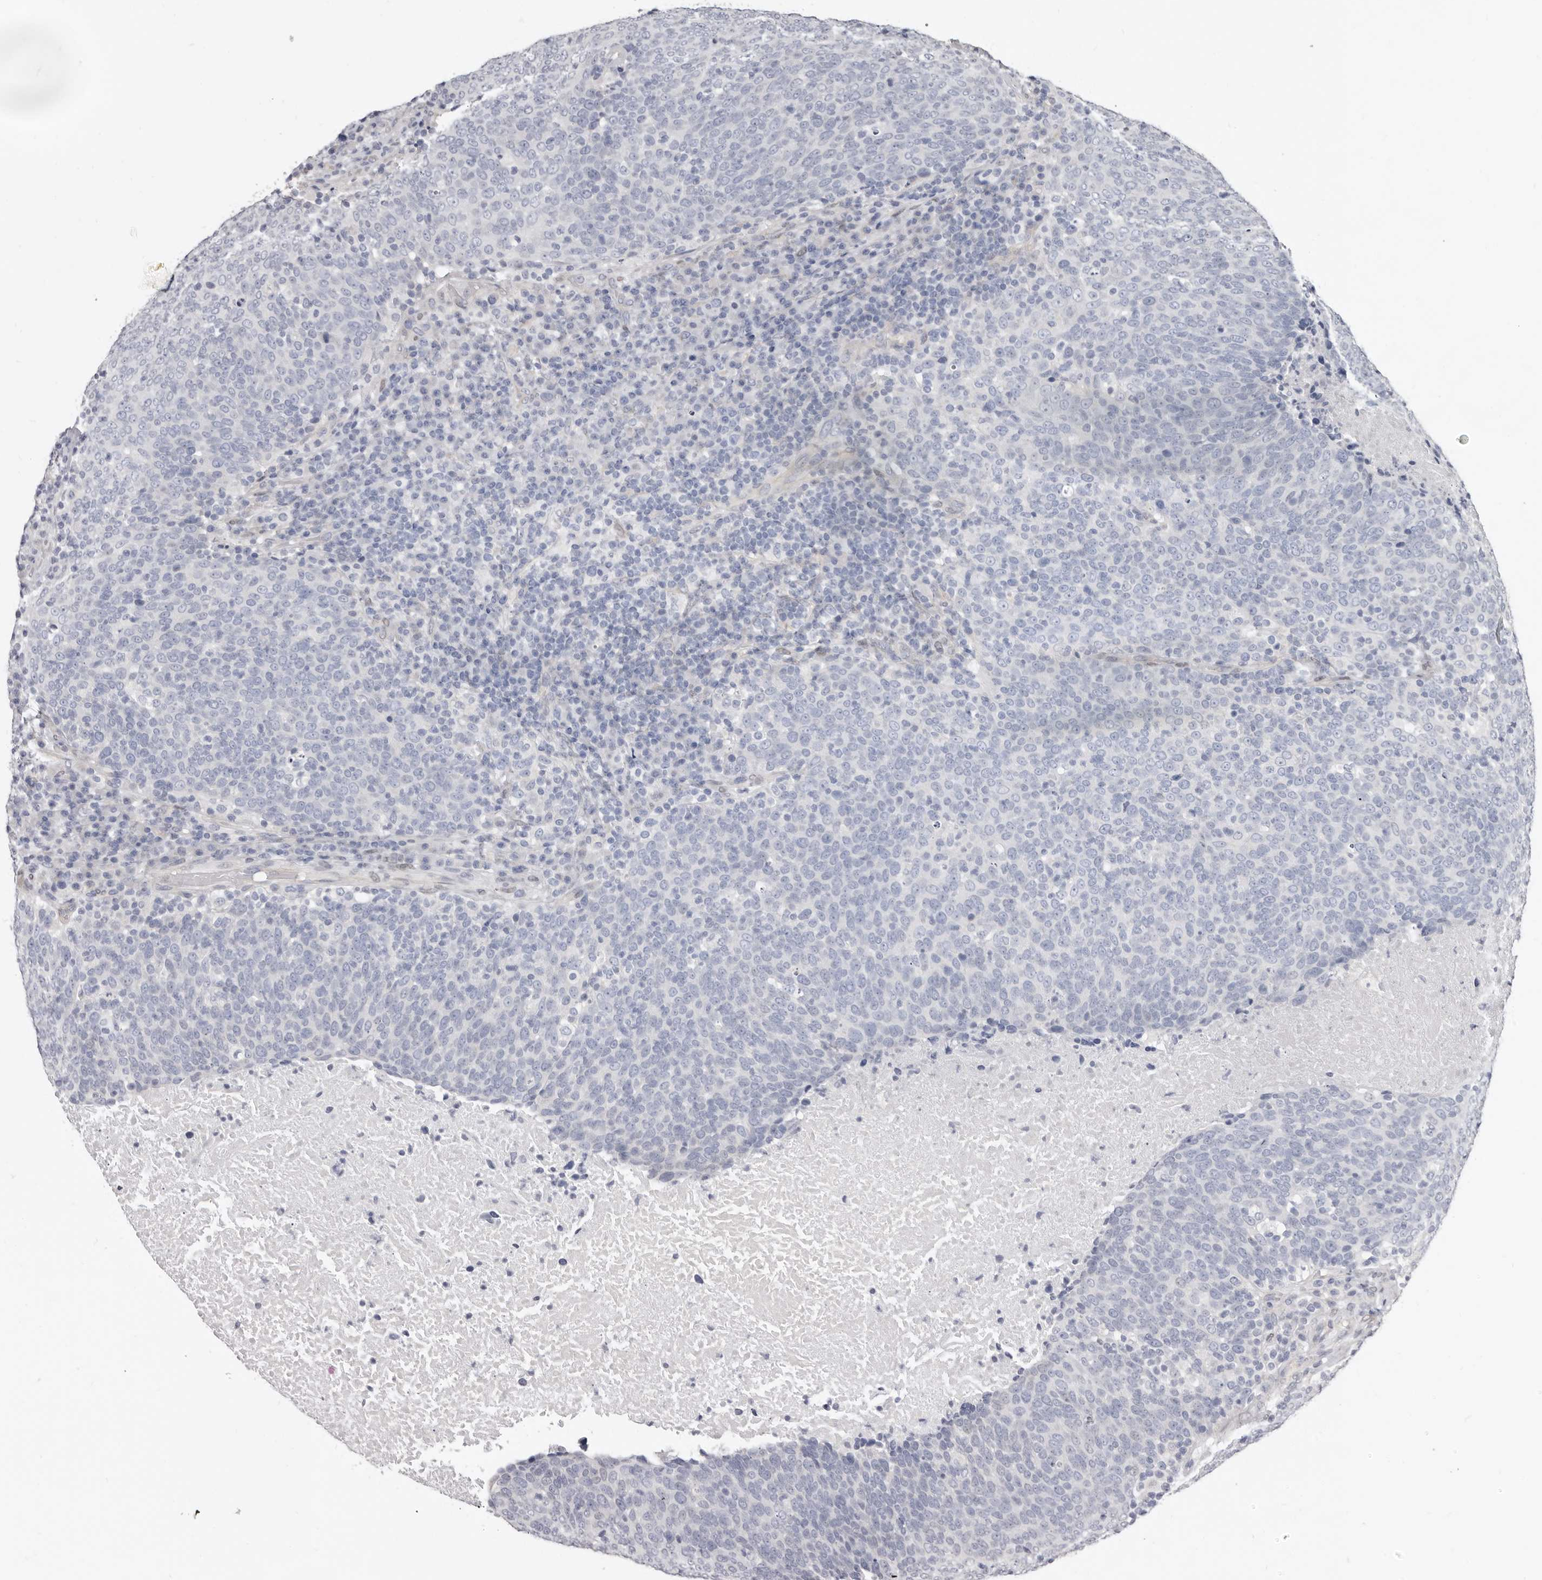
{"staining": {"intensity": "negative", "quantity": "none", "location": "none"}, "tissue": "head and neck cancer", "cell_type": "Tumor cells", "image_type": "cancer", "snomed": [{"axis": "morphology", "description": "Squamous cell carcinoma, NOS"}, {"axis": "morphology", "description": "Squamous cell carcinoma, metastatic, NOS"}, {"axis": "topography", "description": "Lymph node"}, {"axis": "topography", "description": "Head-Neck"}], "caption": "There is no significant expression in tumor cells of head and neck squamous cell carcinoma. (Immunohistochemistry, brightfield microscopy, high magnification).", "gene": "KHDRBS2", "patient": {"sex": "male", "age": 62}}